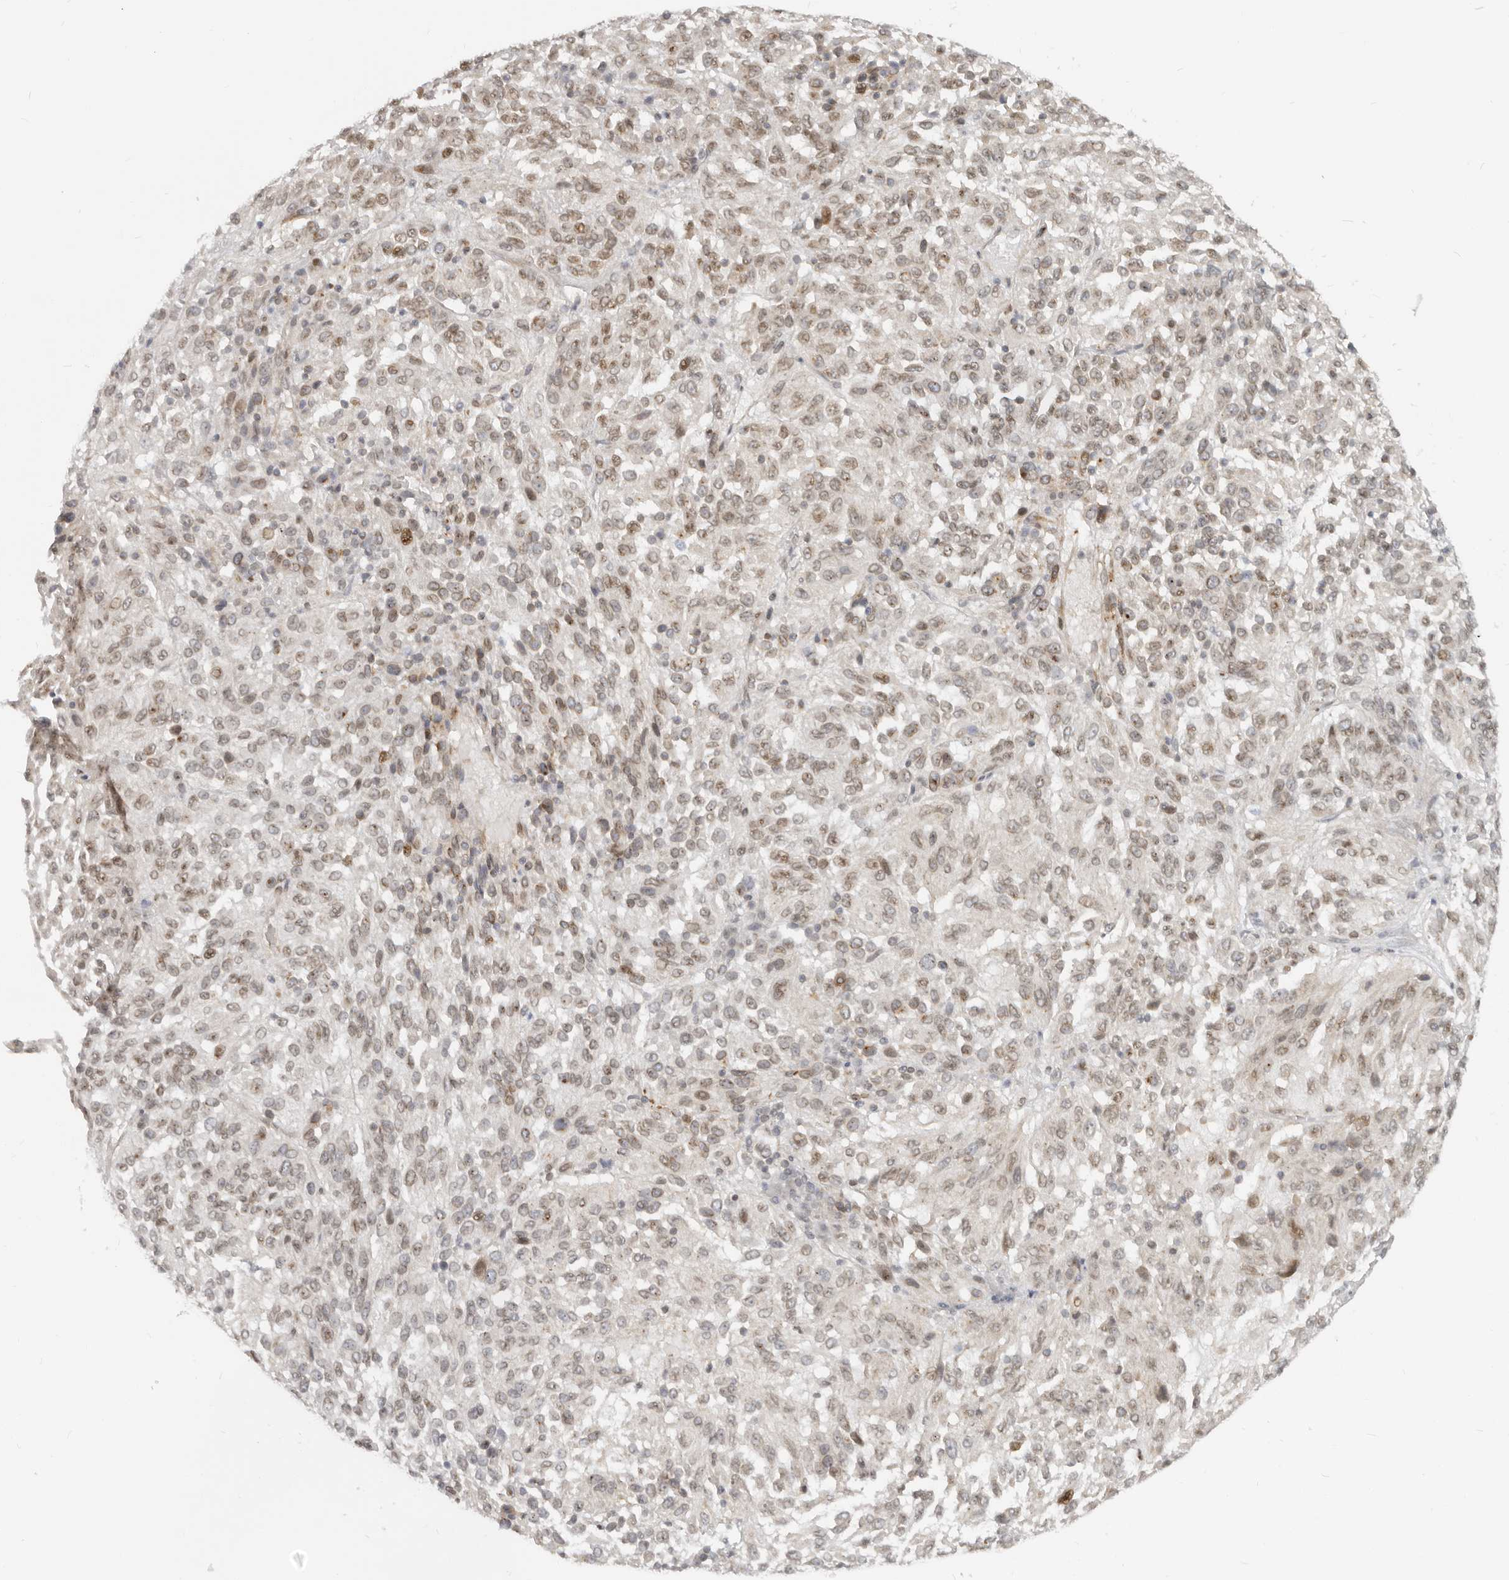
{"staining": {"intensity": "moderate", "quantity": "25%-75%", "location": "nuclear"}, "tissue": "melanoma", "cell_type": "Tumor cells", "image_type": "cancer", "snomed": [{"axis": "morphology", "description": "Malignant melanoma, Metastatic site"}, {"axis": "topography", "description": "Lung"}], "caption": "An image of melanoma stained for a protein shows moderate nuclear brown staining in tumor cells.", "gene": "NUP153", "patient": {"sex": "male", "age": 64}}